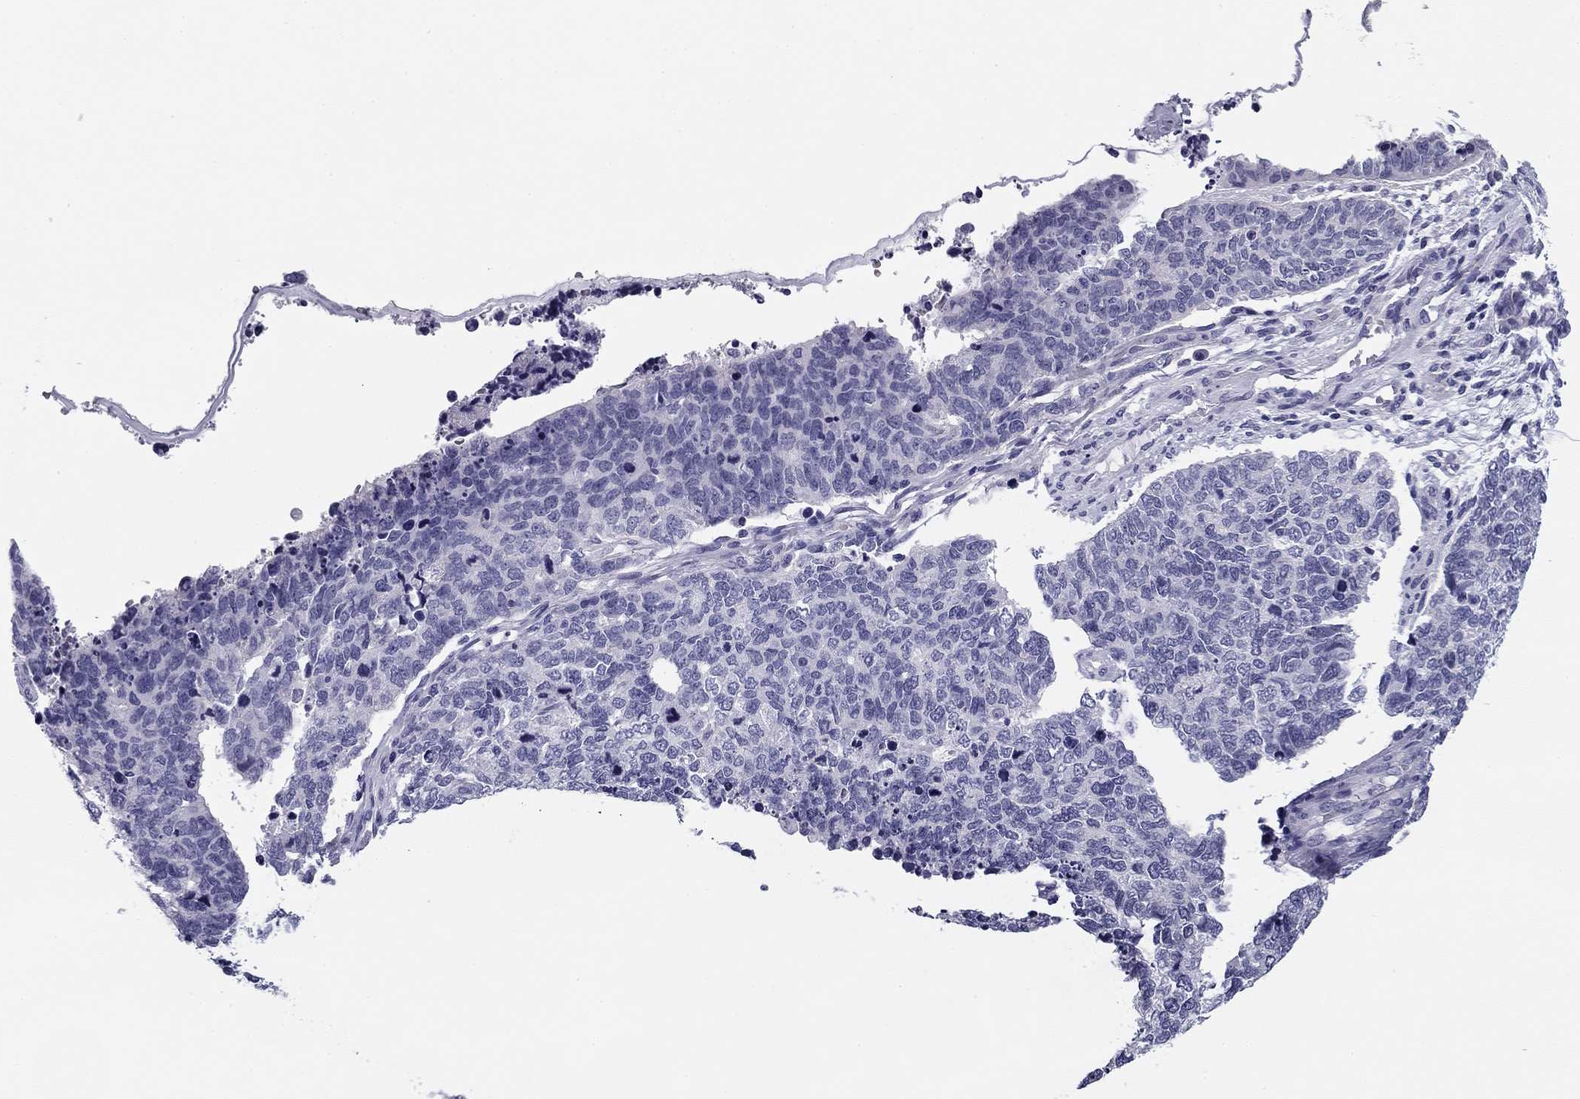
{"staining": {"intensity": "negative", "quantity": "none", "location": "none"}, "tissue": "cervical cancer", "cell_type": "Tumor cells", "image_type": "cancer", "snomed": [{"axis": "morphology", "description": "Squamous cell carcinoma, NOS"}, {"axis": "topography", "description": "Cervix"}], "caption": "IHC of human cervical cancer (squamous cell carcinoma) demonstrates no positivity in tumor cells.", "gene": "FLNC", "patient": {"sex": "female", "age": 63}}